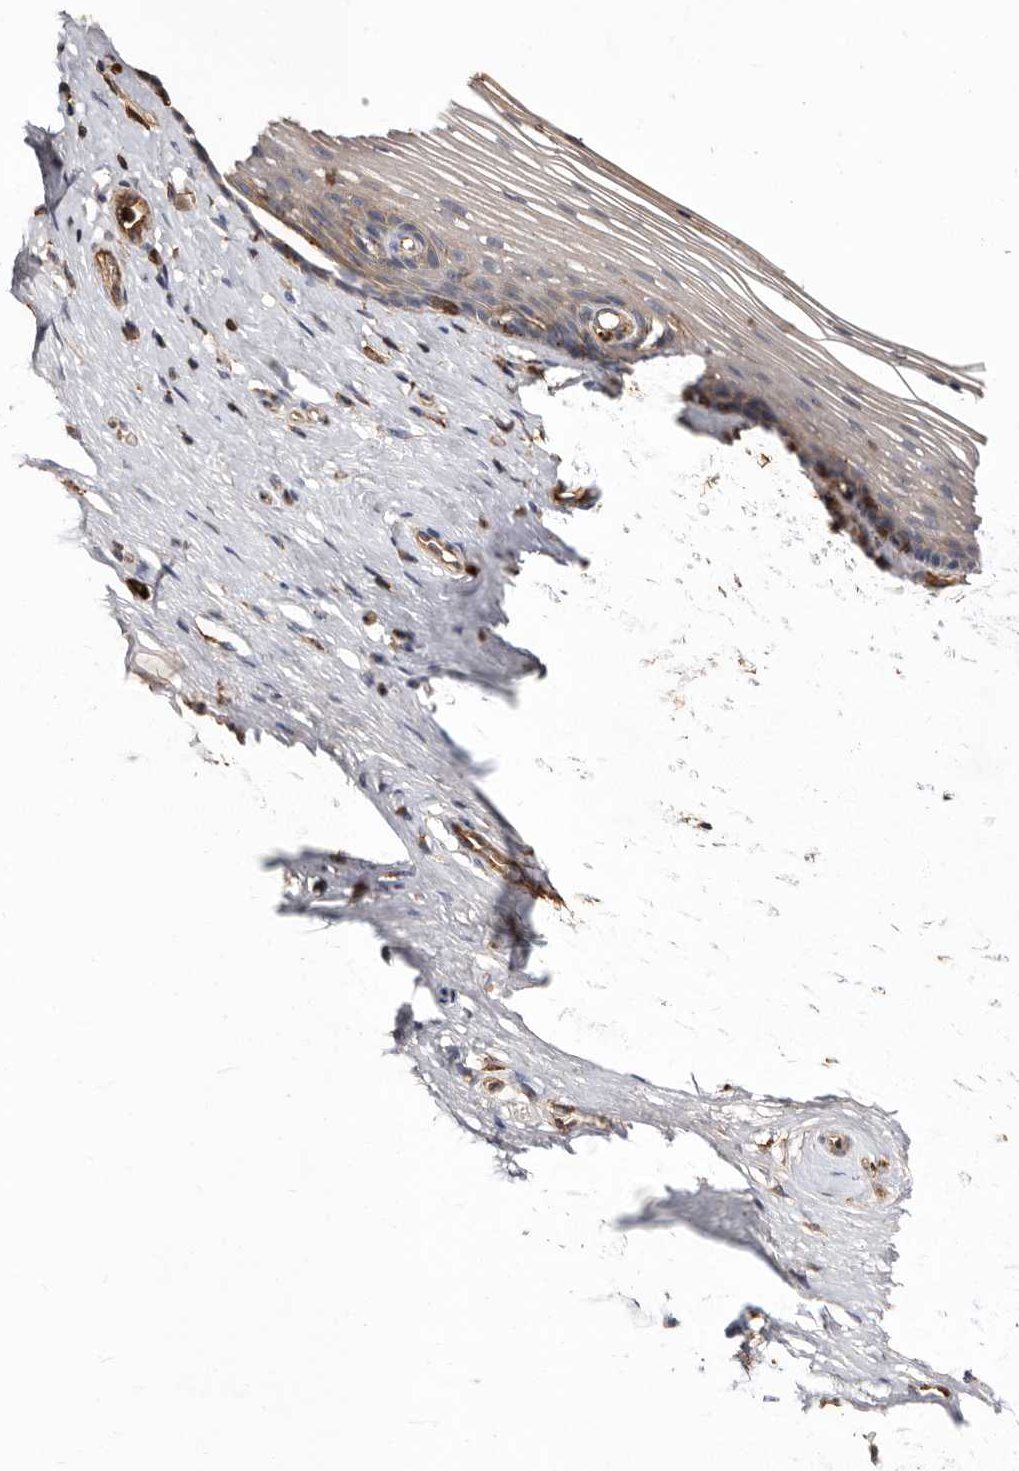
{"staining": {"intensity": "weak", "quantity": "25%-75%", "location": "cytoplasmic/membranous"}, "tissue": "vagina", "cell_type": "Squamous epithelial cells", "image_type": "normal", "snomed": [{"axis": "morphology", "description": "Normal tissue, NOS"}, {"axis": "topography", "description": "Vagina"}], "caption": "This micrograph shows immunohistochemistry staining of unremarkable human vagina, with low weak cytoplasmic/membranous expression in approximately 25%-75% of squamous epithelial cells.", "gene": "COQ8B", "patient": {"sex": "female", "age": 46}}